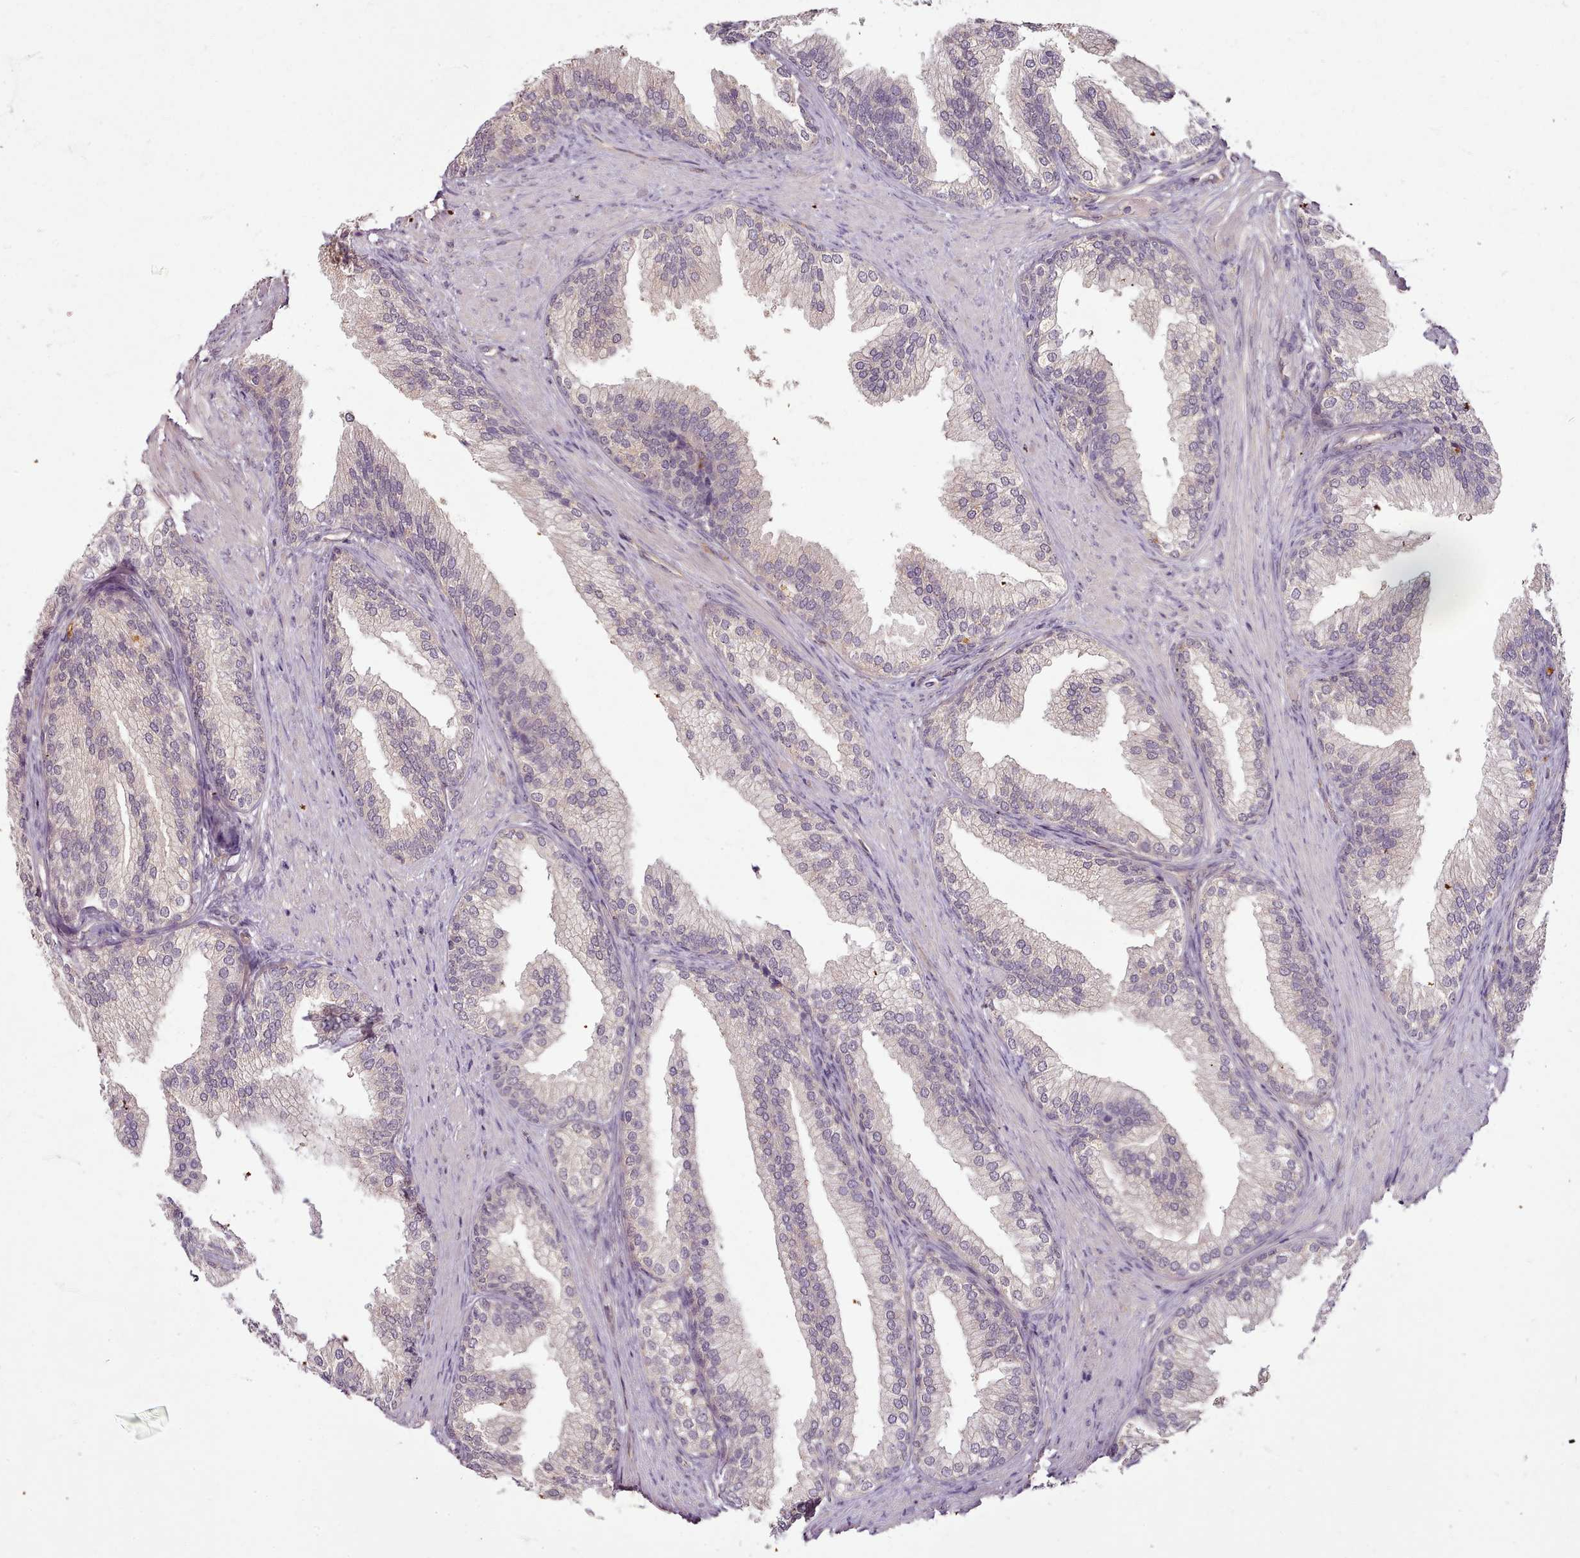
{"staining": {"intensity": "weak", "quantity": "<25%", "location": "nuclear"}, "tissue": "prostate", "cell_type": "Glandular cells", "image_type": "normal", "snomed": [{"axis": "morphology", "description": "Normal tissue, NOS"}, {"axis": "topography", "description": "Prostate"}], "caption": "Protein analysis of benign prostate reveals no significant staining in glandular cells.", "gene": "C1QTNF5", "patient": {"sex": "male", "age": 76}}